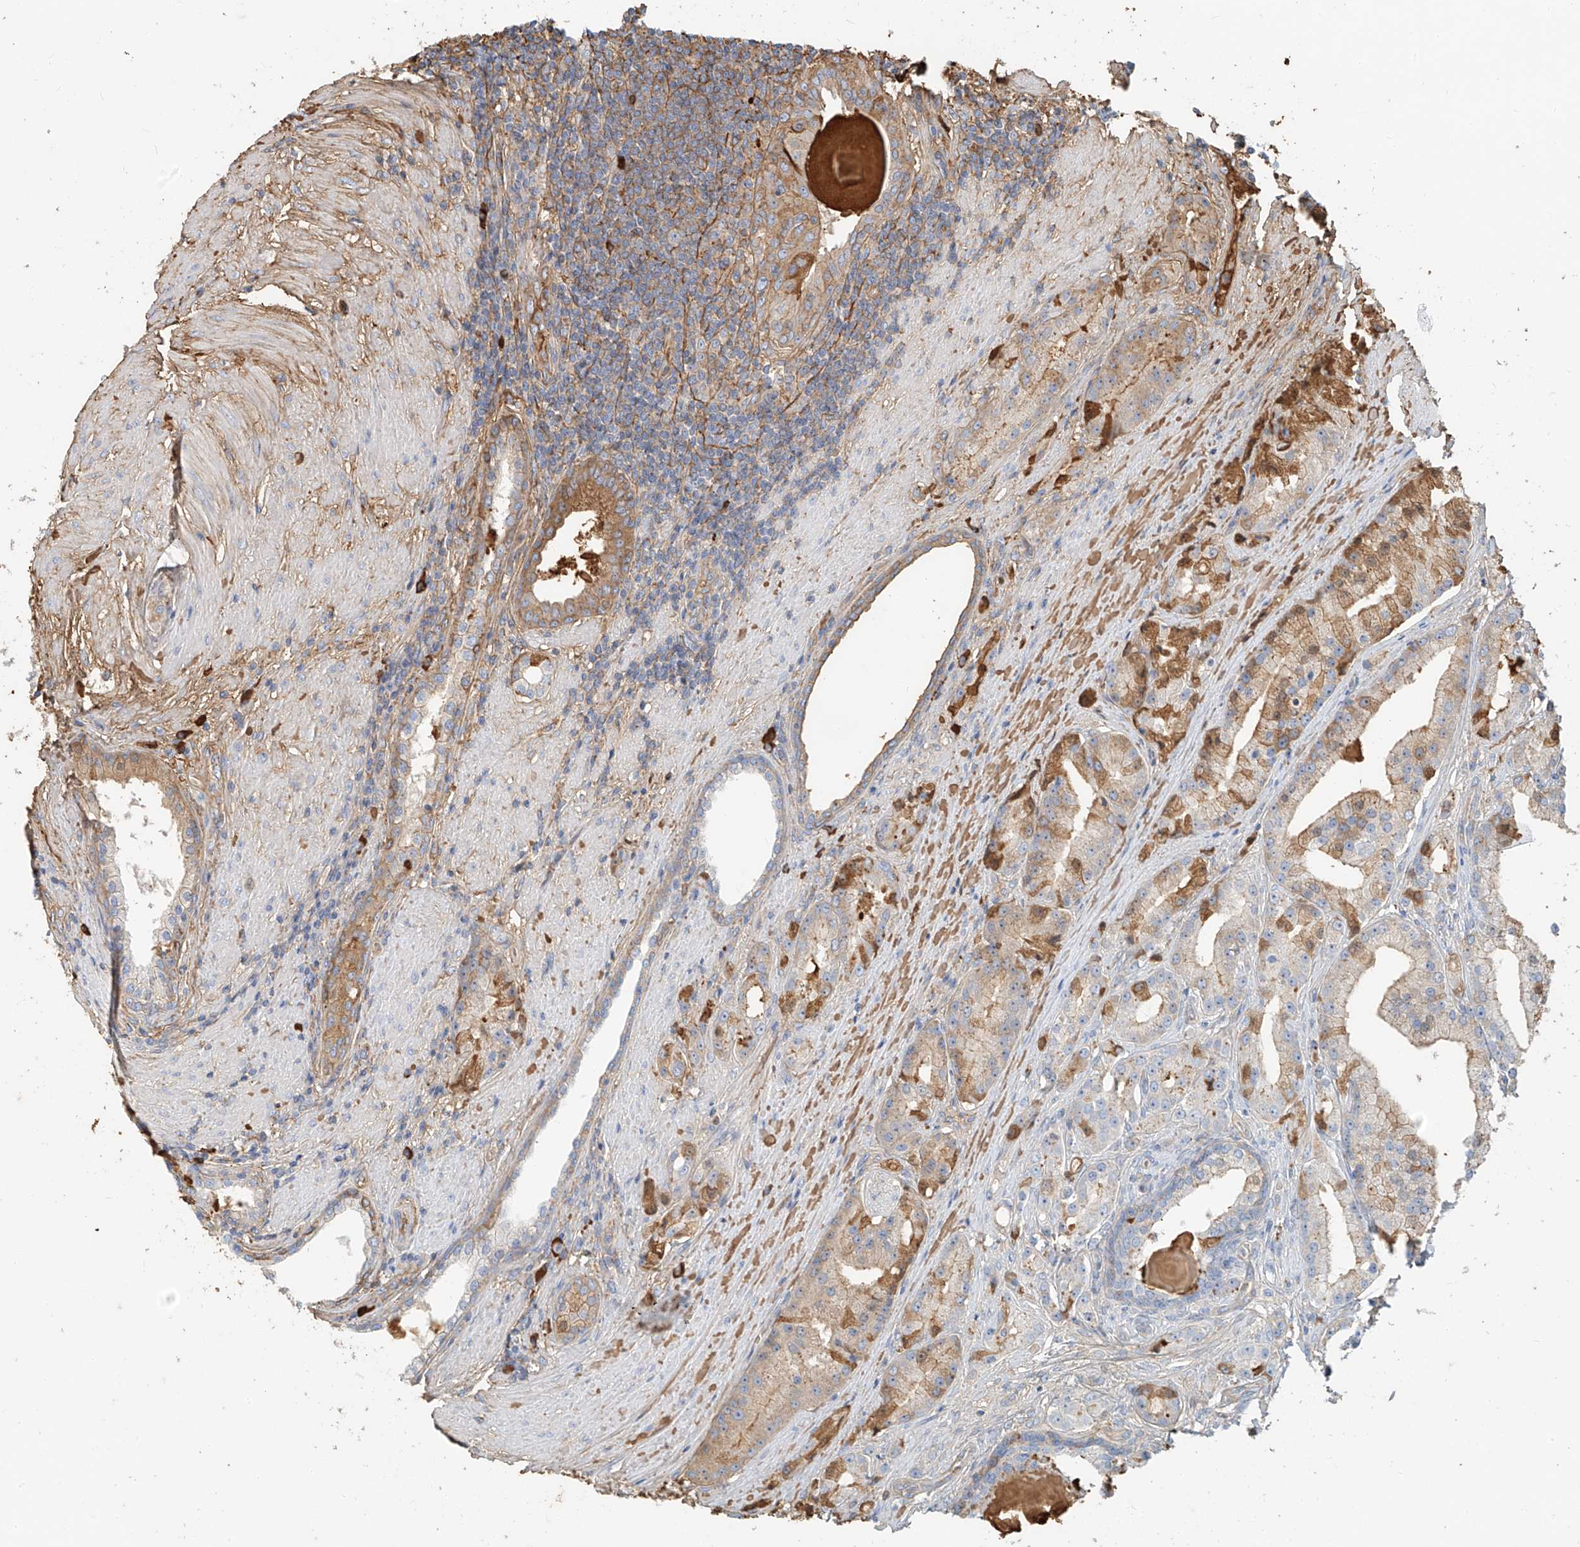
{"staining": {"intensity": "moderate", "quantity": "25%-75%", "location": "cytoplasmic/membranous"}, "tissue": "prostate cancer", "cell_type": "Tumor cells", "image_type": "cancer", "snomed": [{"axis": "morphology", "description": "Adenocarcinoma, Low grade"}, {"axis": "topography", "description": "Prostate"}], "caption": "Brown immunohistochemical staining in prostate cancer exhibits moderate cytoplasmic/membranous staining in about 25%-75% of tumor cells.", "gene": "ZFP30", "patient": {"sex": "male", "age": 67}}